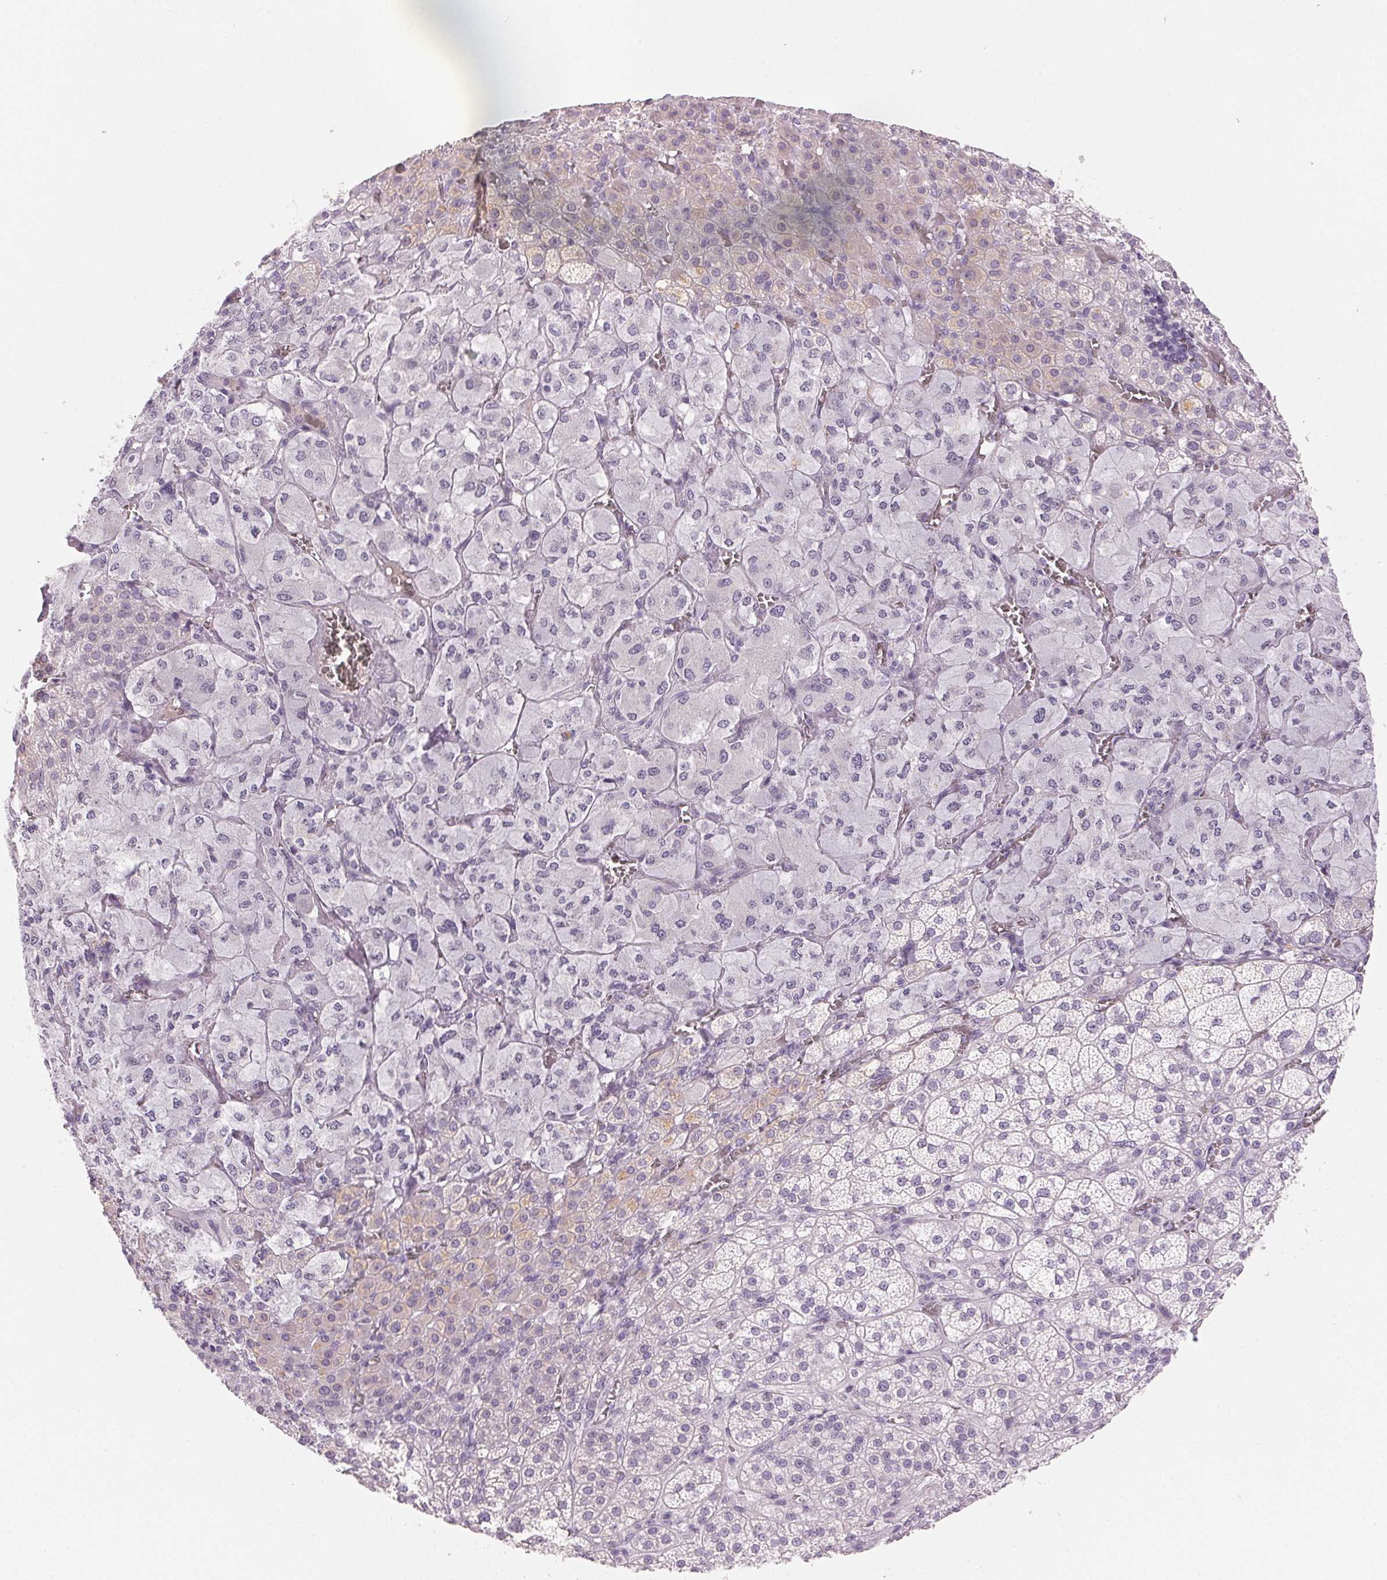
{"staining": {"intensity": "weak", "quantity": "<25%", "location": "cytoplasmic/membranous"}, "tissue": "adrenal gland", "cell_type": "Glandular cells", "image_type": "normal", "snomed": [{"axis": "morphology", "description": "Normal tissue, NOS"}, {"axis": "topography", "description": "Adrenal gland"}], "caption": "Immunohistochemical staining of benign adrenal gland exhibits no significant positivity in glandular cells. The staining was performed using DAB (3,3'-diaminobenzidine) to visualize the protein expression in brown, while the nuclei were stained in blue with hematoxylin (Magnification: 20x).", "gene": "BPIFB2", "patient": {"sex": "female", "age": 60}}